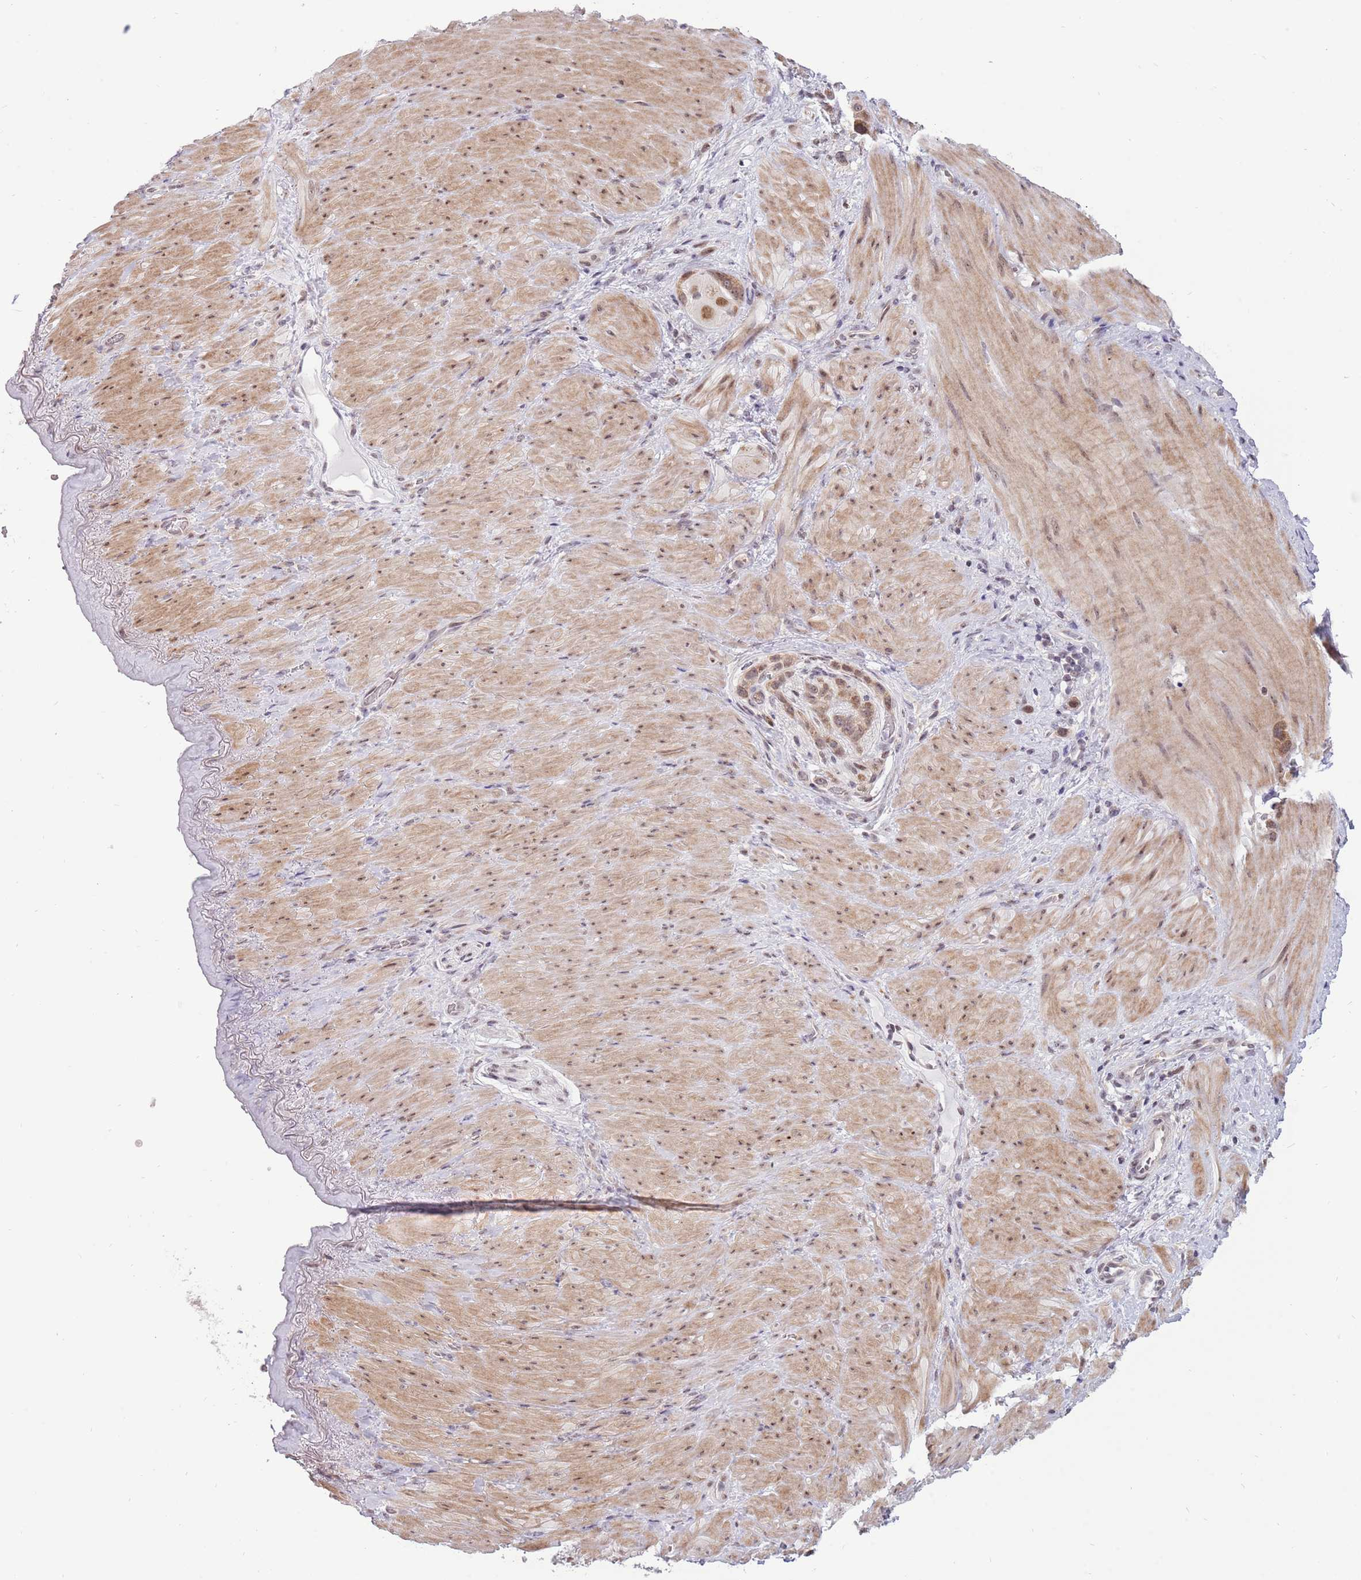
{"staining": {"intensity": "moderate", "quantity": "25%-75%", "location": "cytoplasmic/membranous,nuclear"}, "tissue": "stomach cancer", "cell_type": "Tumor cells", "image_type": "cancer", "snomed": [{"axis": "morphology", "description": "Adenocarcinoma, NOS"}, {"axis": "topography", "description": "Stomach"}], "caption": "Stomach cancer tissue demonstrates moderate cytoplasmic/membranous and nuclear expression in about 25%-75% of tumor cells", "gene": "BARD1", "patient": {"sex": "female", "age": 65}}